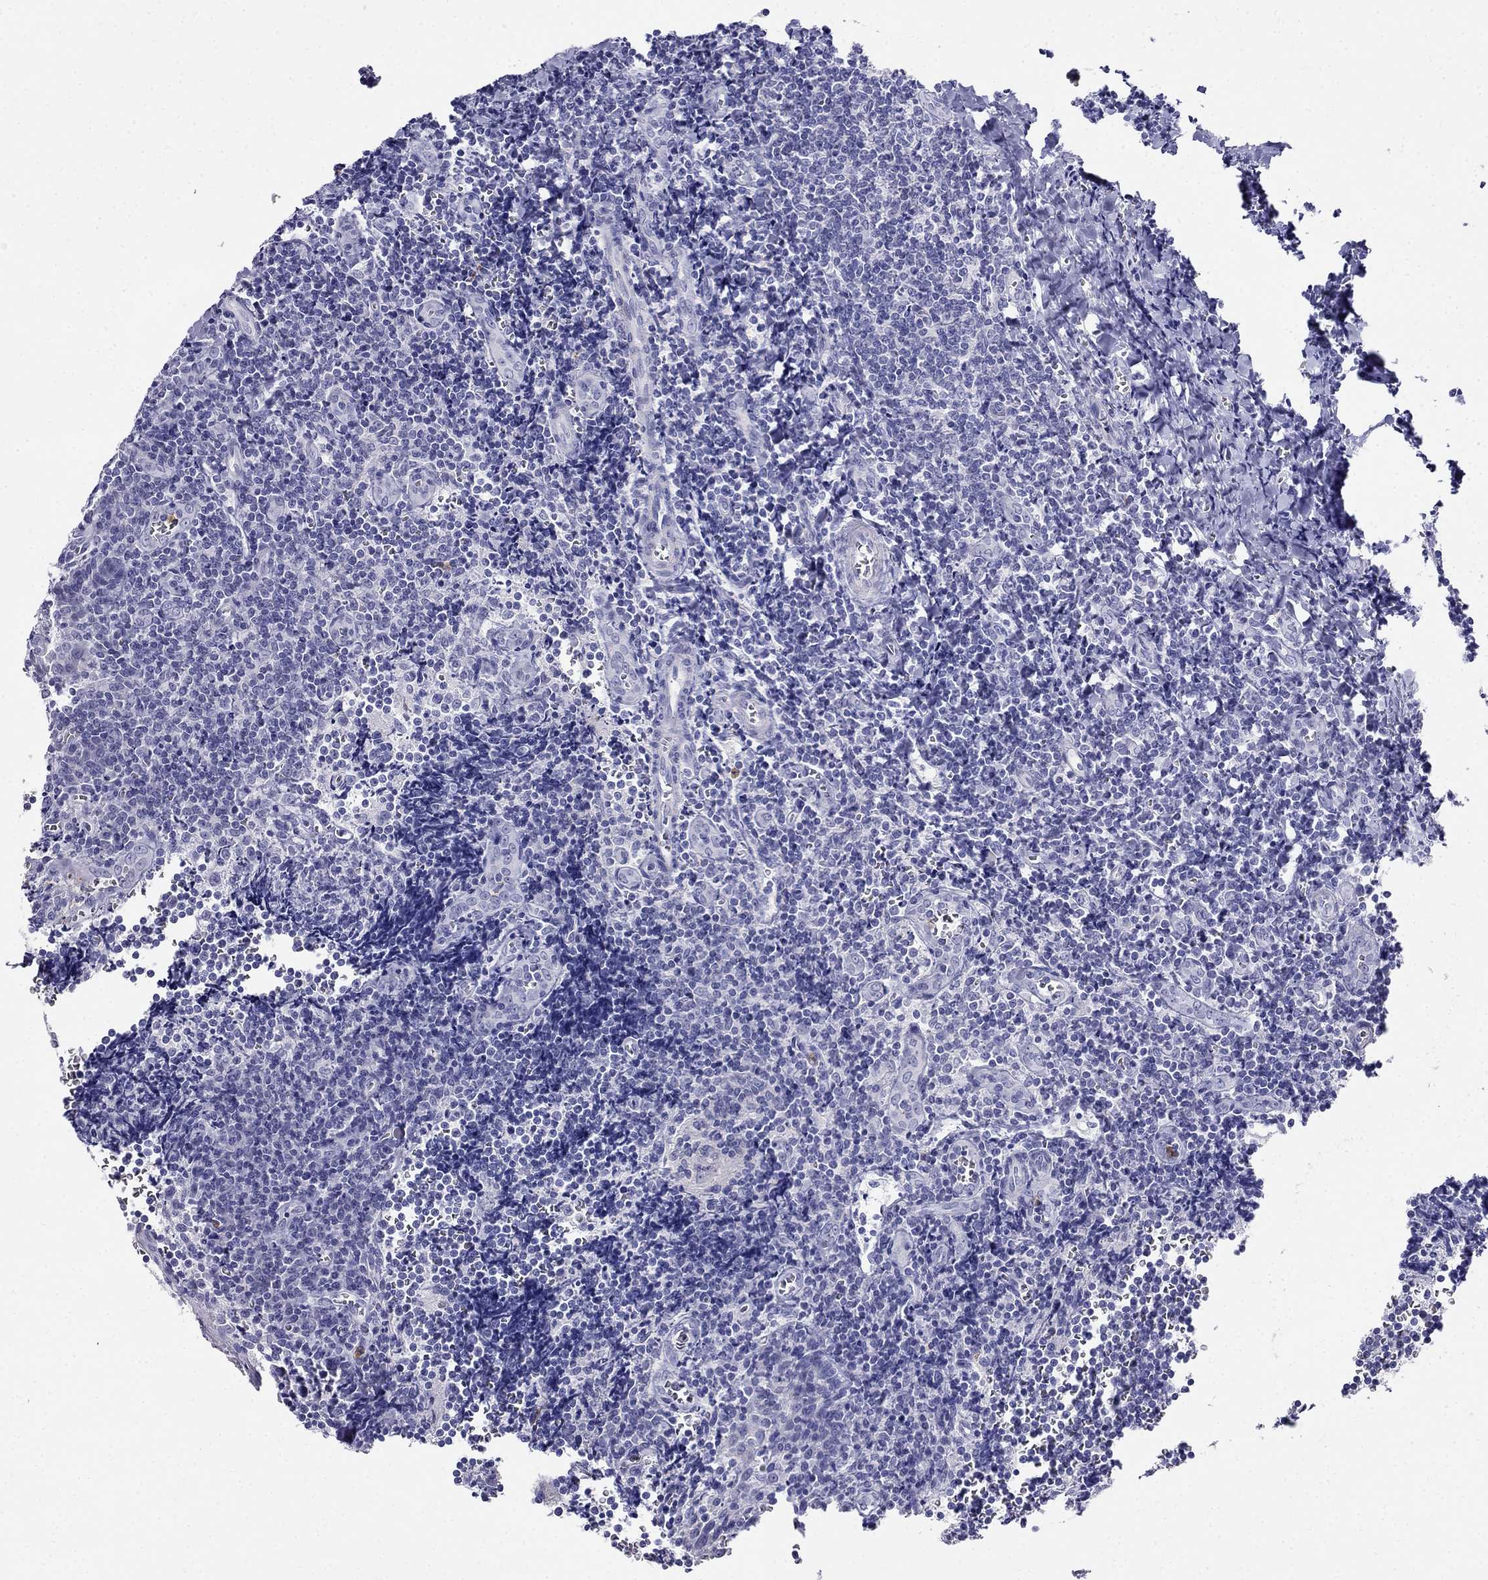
{"staining": {"intensity": "negative", "quantity": "none", "location": "none"}, "tissue": "tonsil", "cell_type": "Germinal center cells", "image_type": "normal", "snomed": [{"axis": "morphology", "description": "Normal tissue, NOS"}, {"axis": "morphology", "description": "Inflammation, NOS"}, {"axis": "topography", "description": "Tonsil"}], "caption": "A high-resolution micrograph shows IHC staining of unremarkable tonsil, which reveals no significant staining in germinal center cells. The staining was performed using DAB (3,3'-diaminobenzidine) to visualize the protein expression in brown, while the nuclei were stained in blue with hematoxylin (Magnification: 20x).", "gene": "PPP1R36", "patient": {"sex": "female", "age": 31}}